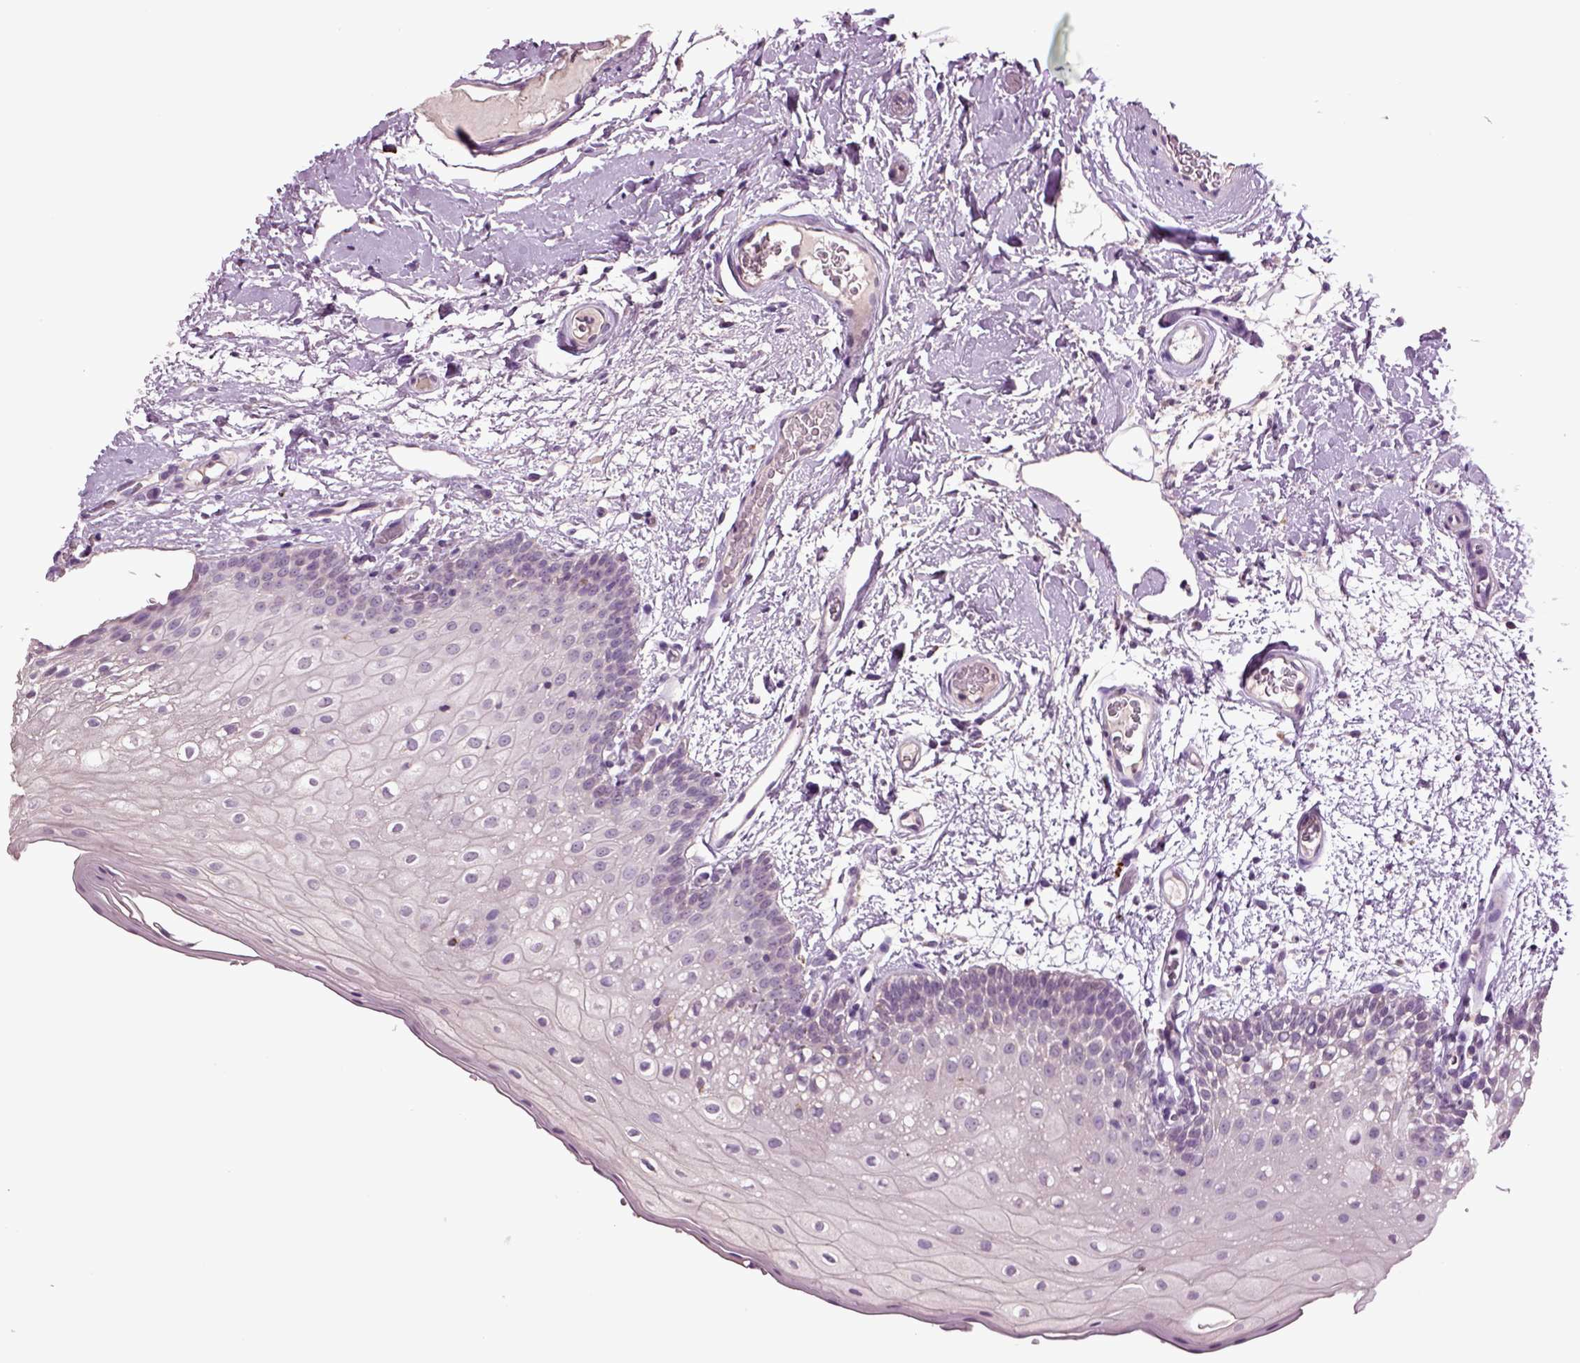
{"staining": {"intensity": "negative", "quantity": "none", "location": "none"}, "tissue": "oral mucosa", "cell_type": "Squamous epithelial cells", "image_type": "normal", "snomed": [{"axis": "morphology", "description": "Normal tissue, NOS"}, {"axis": "morphology", "description": "Squamous cell carcinoma, NOS"}, {"axis": "topography", "description": "Oral tissue"}, {"axis": "topography", "description": "Head-Neck"}], "caption": "Oral mucosa stained for a protein using immunohistochemistry (IHC) exhibits no positivity squamous epithelial cells.", "gene": "SLC17A6", "patient": {"sex": "male", "age": 69}}